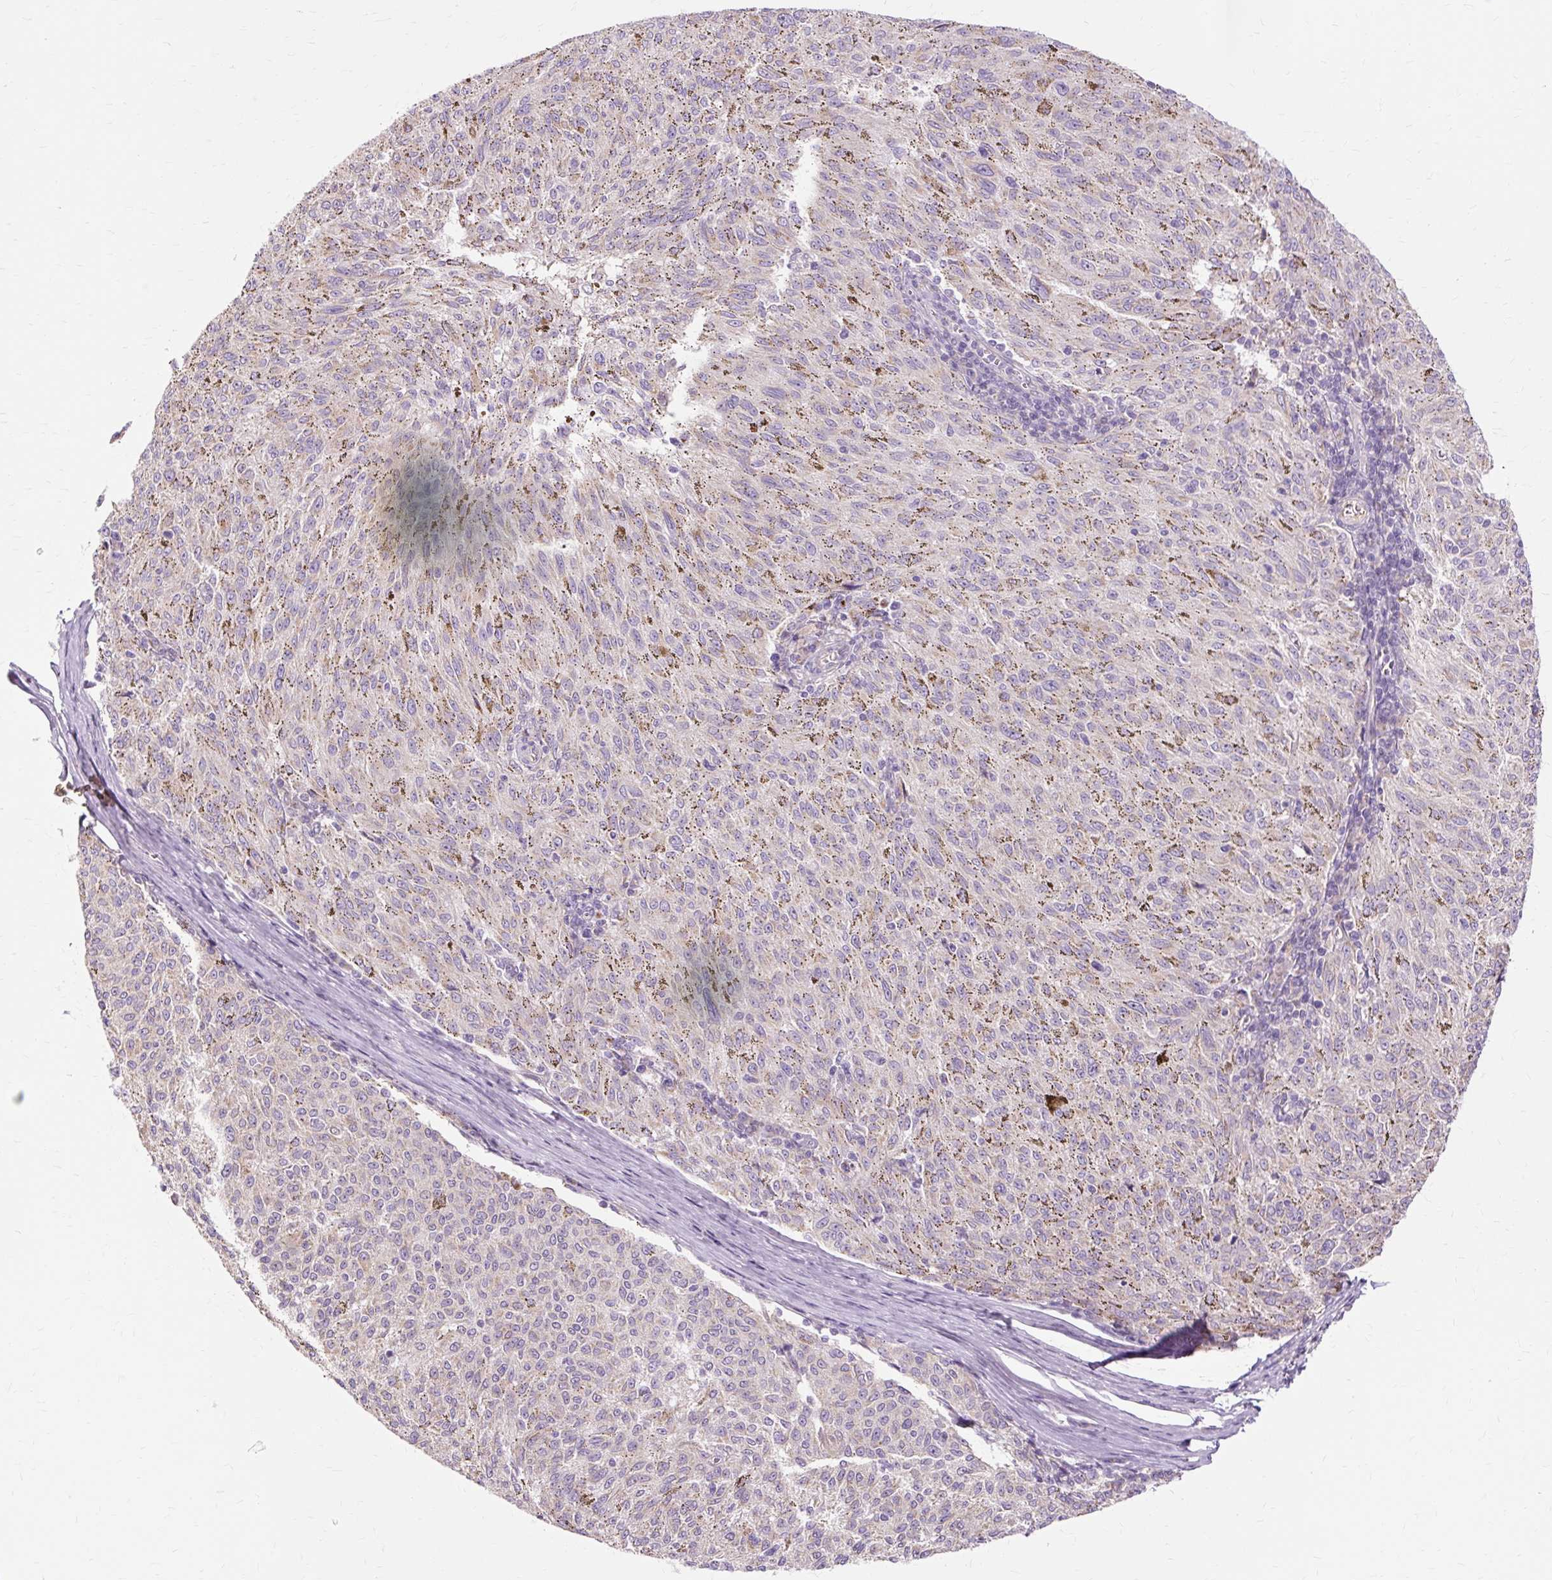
{"staining": {"intensity": "moderate", "quantity": ">75%", "location": "cytoplasmic/membranous"}, "tissue": "melanoma", "cell_type": "Tumor cells", "image_type": "cancer", "snomed": [{"axis": "morphology", "description": "Malignant melanoma, NOS"}, {"axis": "topography", "description": "Skin"}], "caption": "Malignant melanoma tissue demonstrates moderate cytoplasmic/membranous expression in about >75% of tumor cells, visualized by immunohistochemistry.", "gene": "PDZD2", "patient": {"sex": "female", "age": 72}}